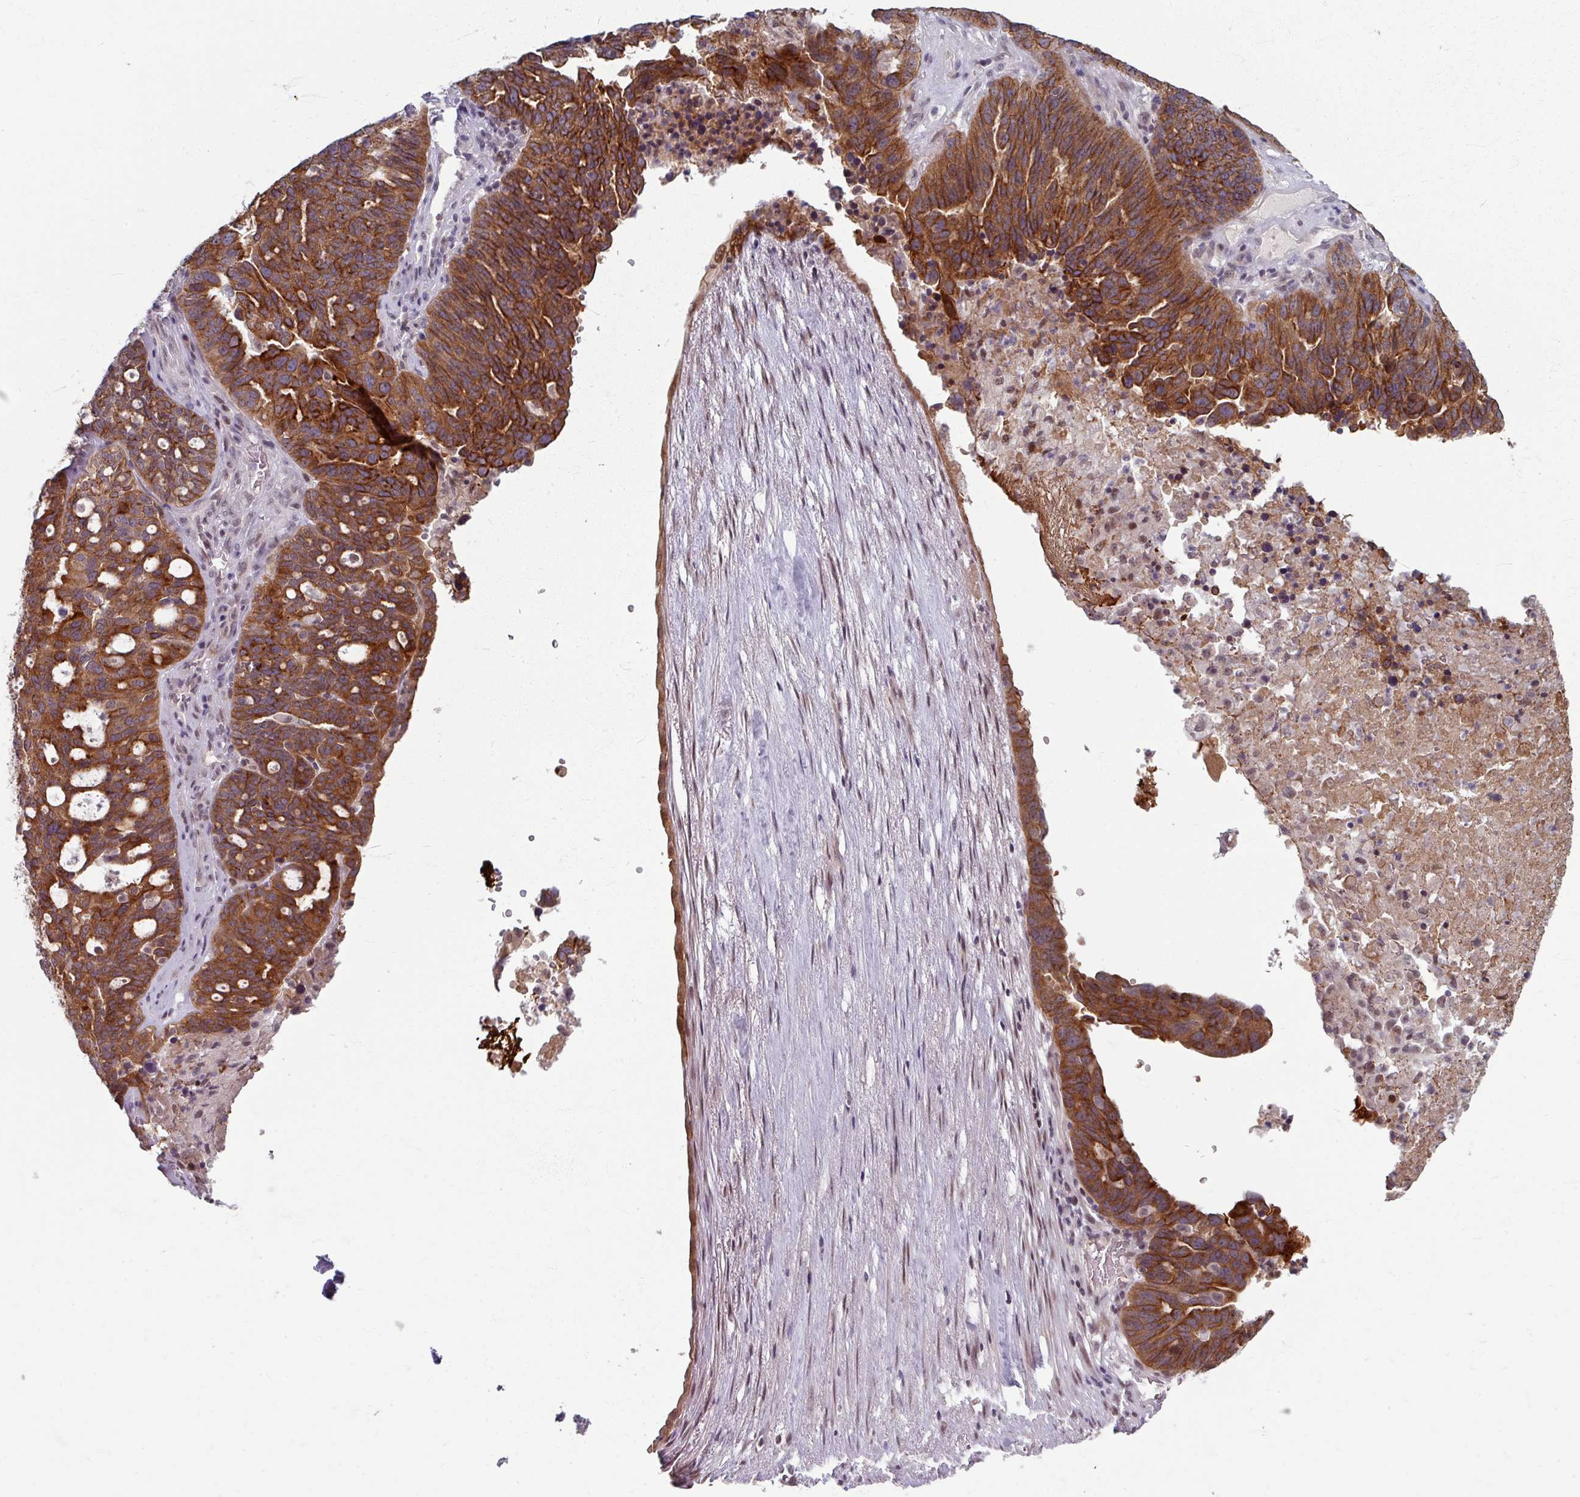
{"staining": {"intensity": "strong", "quantity": ">75%", "location": "cytoplasmic/membranous"}, "tissue": "ovarian cancer", "cell_type": "Tumor cells", "image_type": "cancer", "snomed": [{"axis": "morphology", "description": "Cystadenocarcinoma, serous, NOS"}, {"axis": "topography", "description": "Ovary"}], "caption": "IHC image of neoplastic tissue: ovarian serous cystadenocarcinoma stained using immunohistochemistry (IHC) displays high levels of strong protein expression localized specifically in the cytoplasmic/membranous of tumor cells, appearing as a cytoplasmic/membranous brown color.", "gene": "KLC3", "patient": {"sex": "female", "age": 59}}